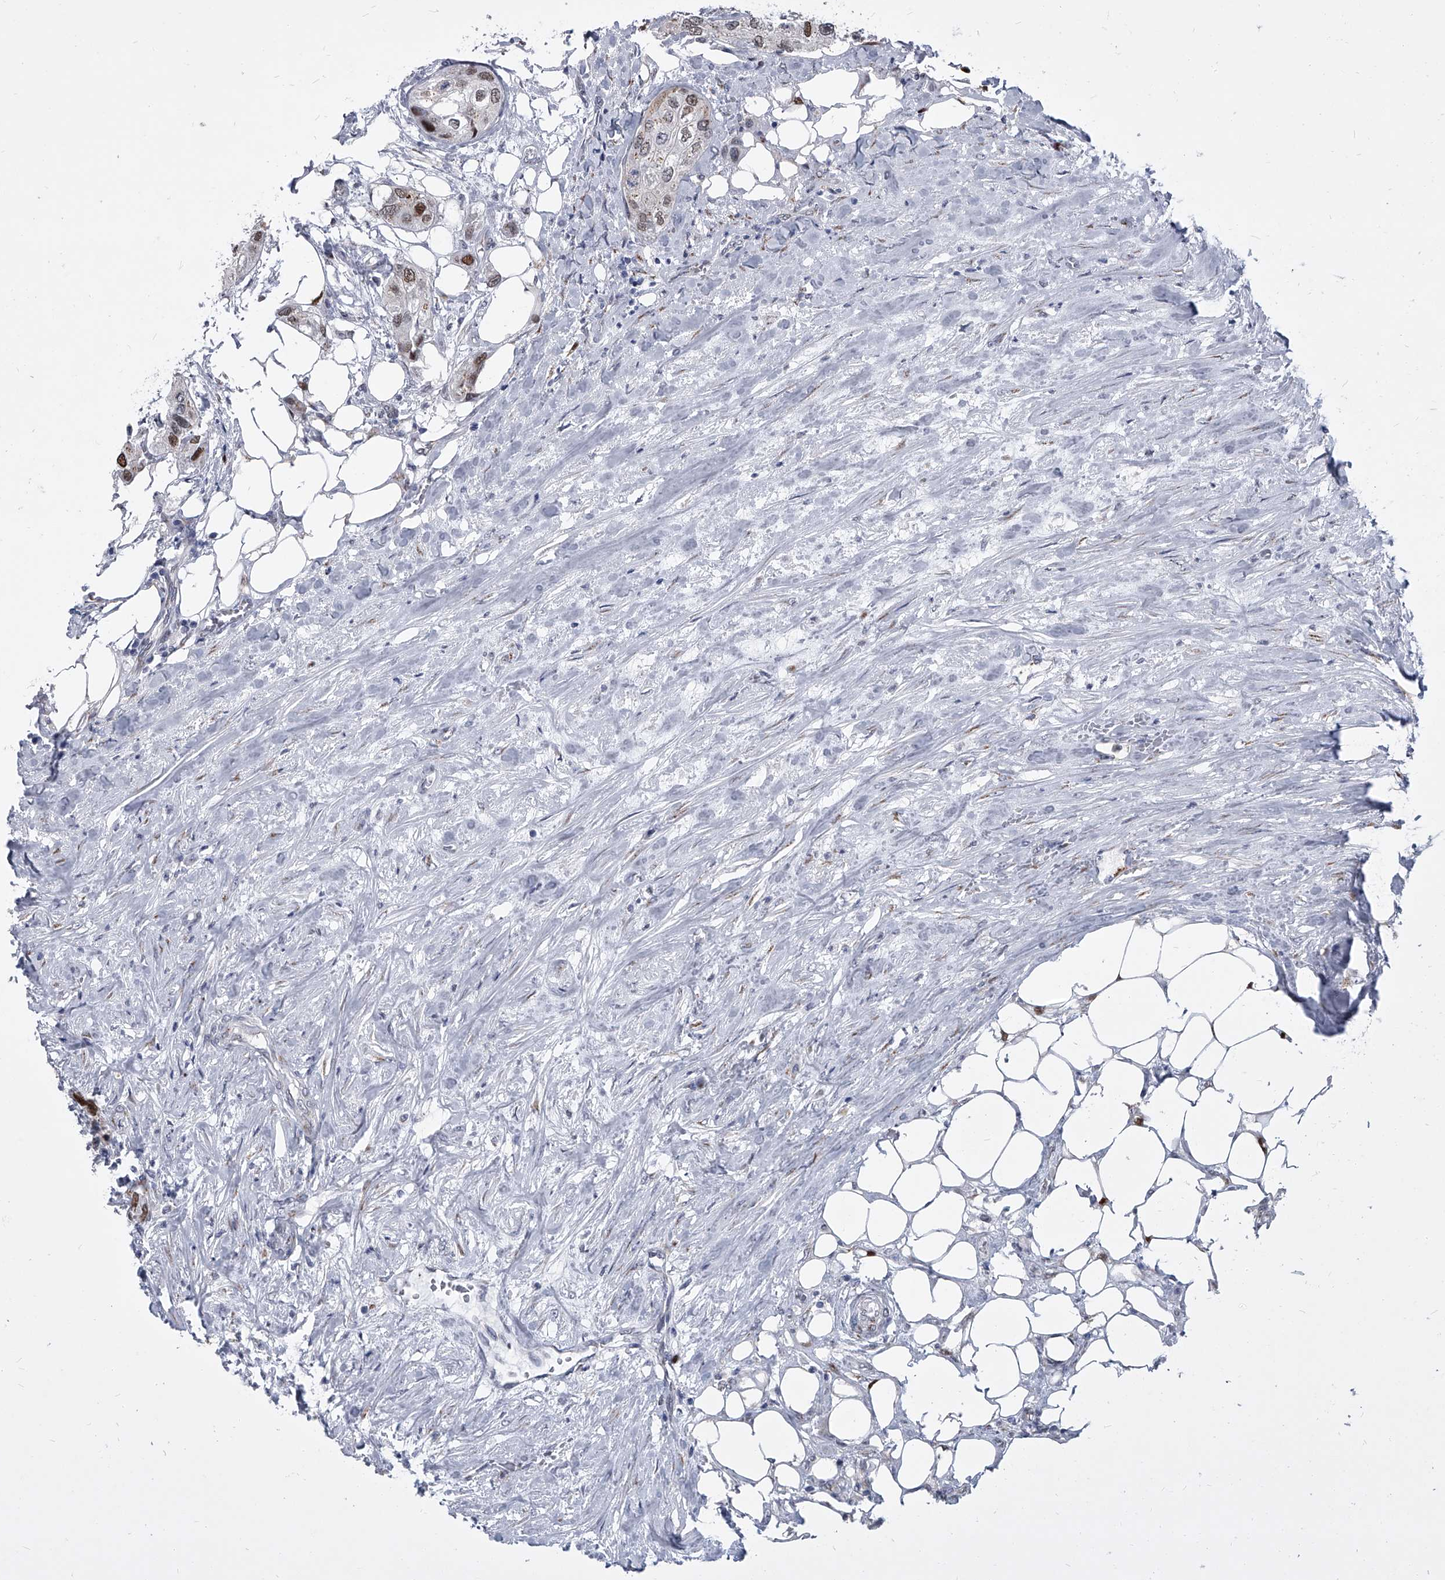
{"staining": {"intensity": "moderate", "quantity": "25%-75%", "location": "nuclear"}, "tissue": "urothelial cancer", "cell_type": "Tumor cells", "image_type": "cancer", "snomed": [{"axis": "morphology", "description": "Urothelial carcinoma, High grade"}, {"axis": "topography", "description": "Urinary bladder"}], "caption": "Immunohistochemical staining of urothelial cancer shows medium levels of moderate nuclear protein staining in approximately 25%-75% of tumor cells. (DAB IHC, brown staining for protein, blue staining for nuclei).", "gene": "EVA1C", "patient": {"sex": "male", "age": 64}}